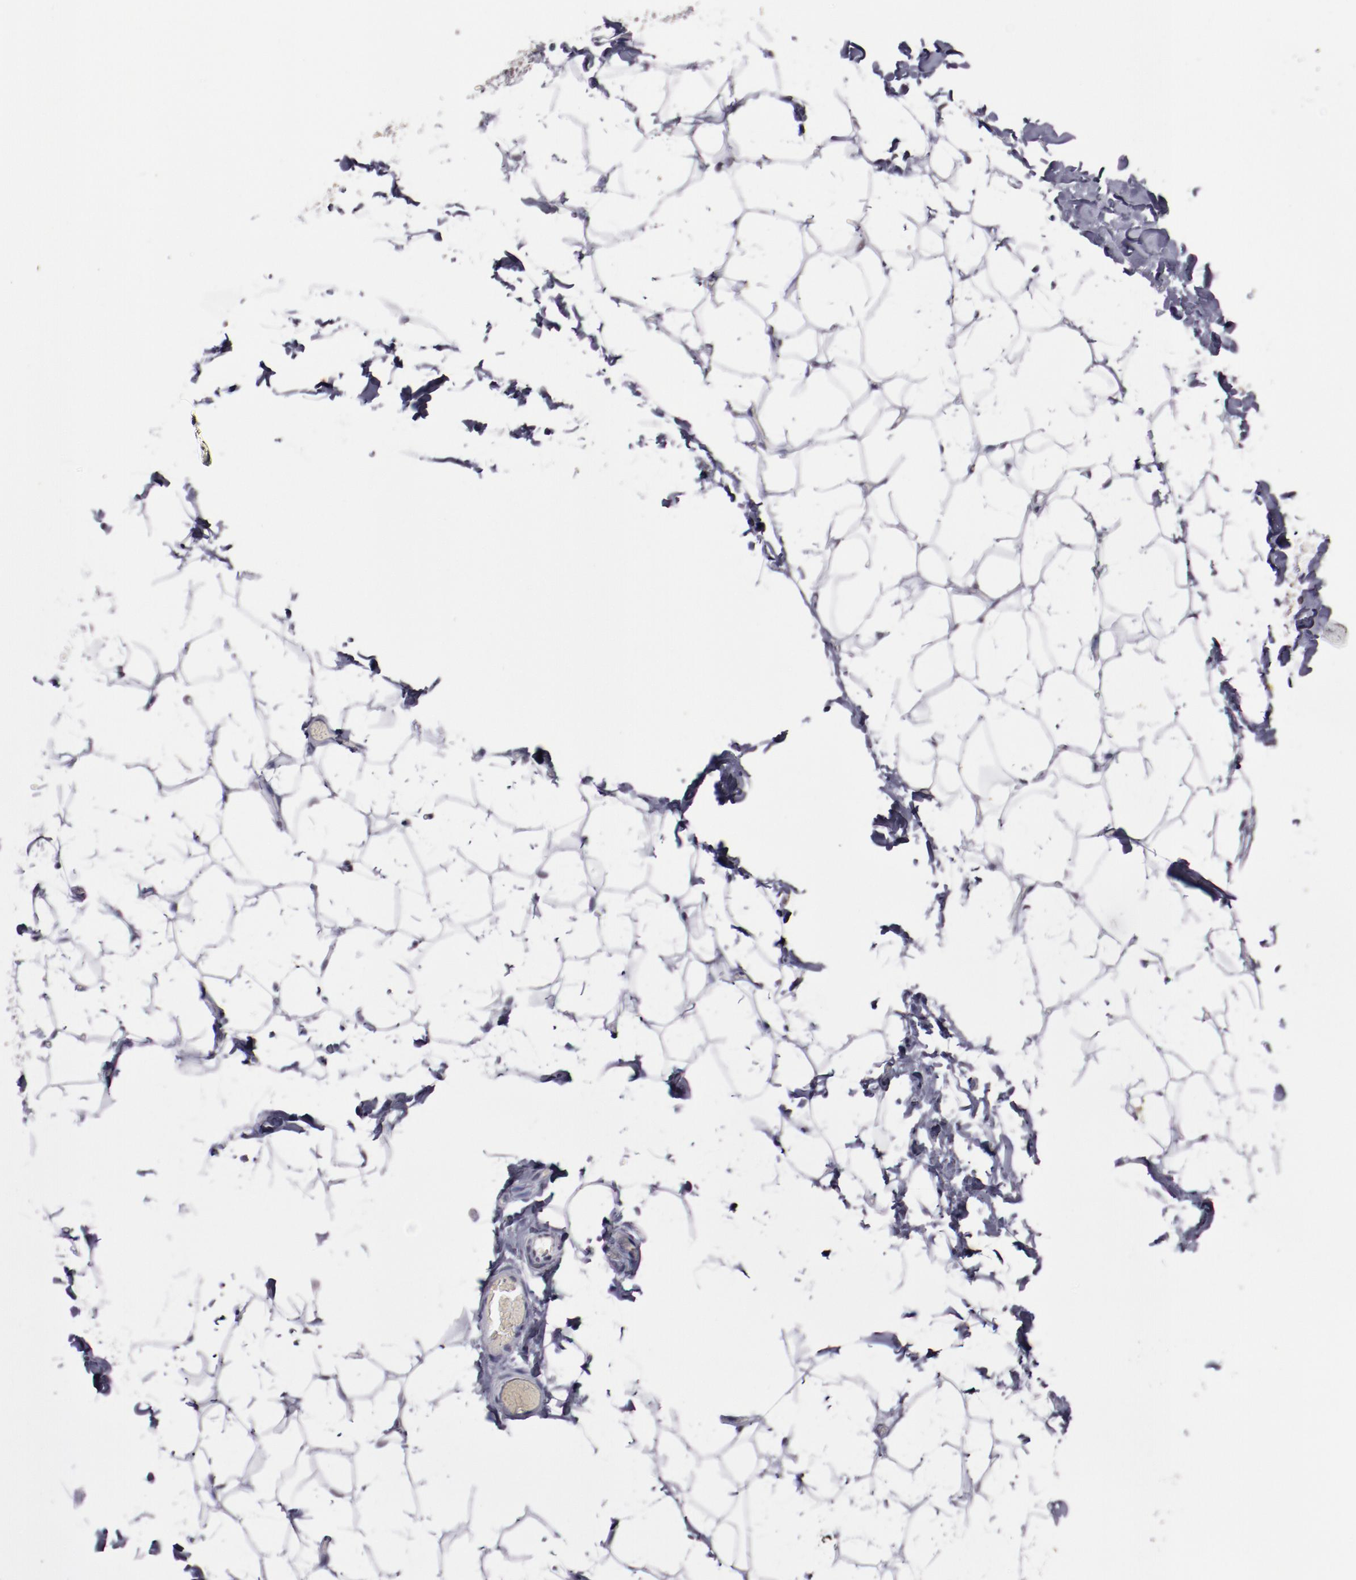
{"staining": {"intensity": "negative", "quantity": "none", "location": "none"}, "tissue": "adipose tissue", "cell_type": "Adipocytes", "image_type": "normal", "snomed": [{"axis": "morphology", "description": "Normal tissue, NOS"}, {"axis": "topography", "description": "Soft tissue"}], "caption": "Immunohistochemical staining of unremarkable human adipose tissue demonstrates no significant expression in adipocytes.", "gene": "IRF4", "patient": {"sex": "male", "age": 26}}